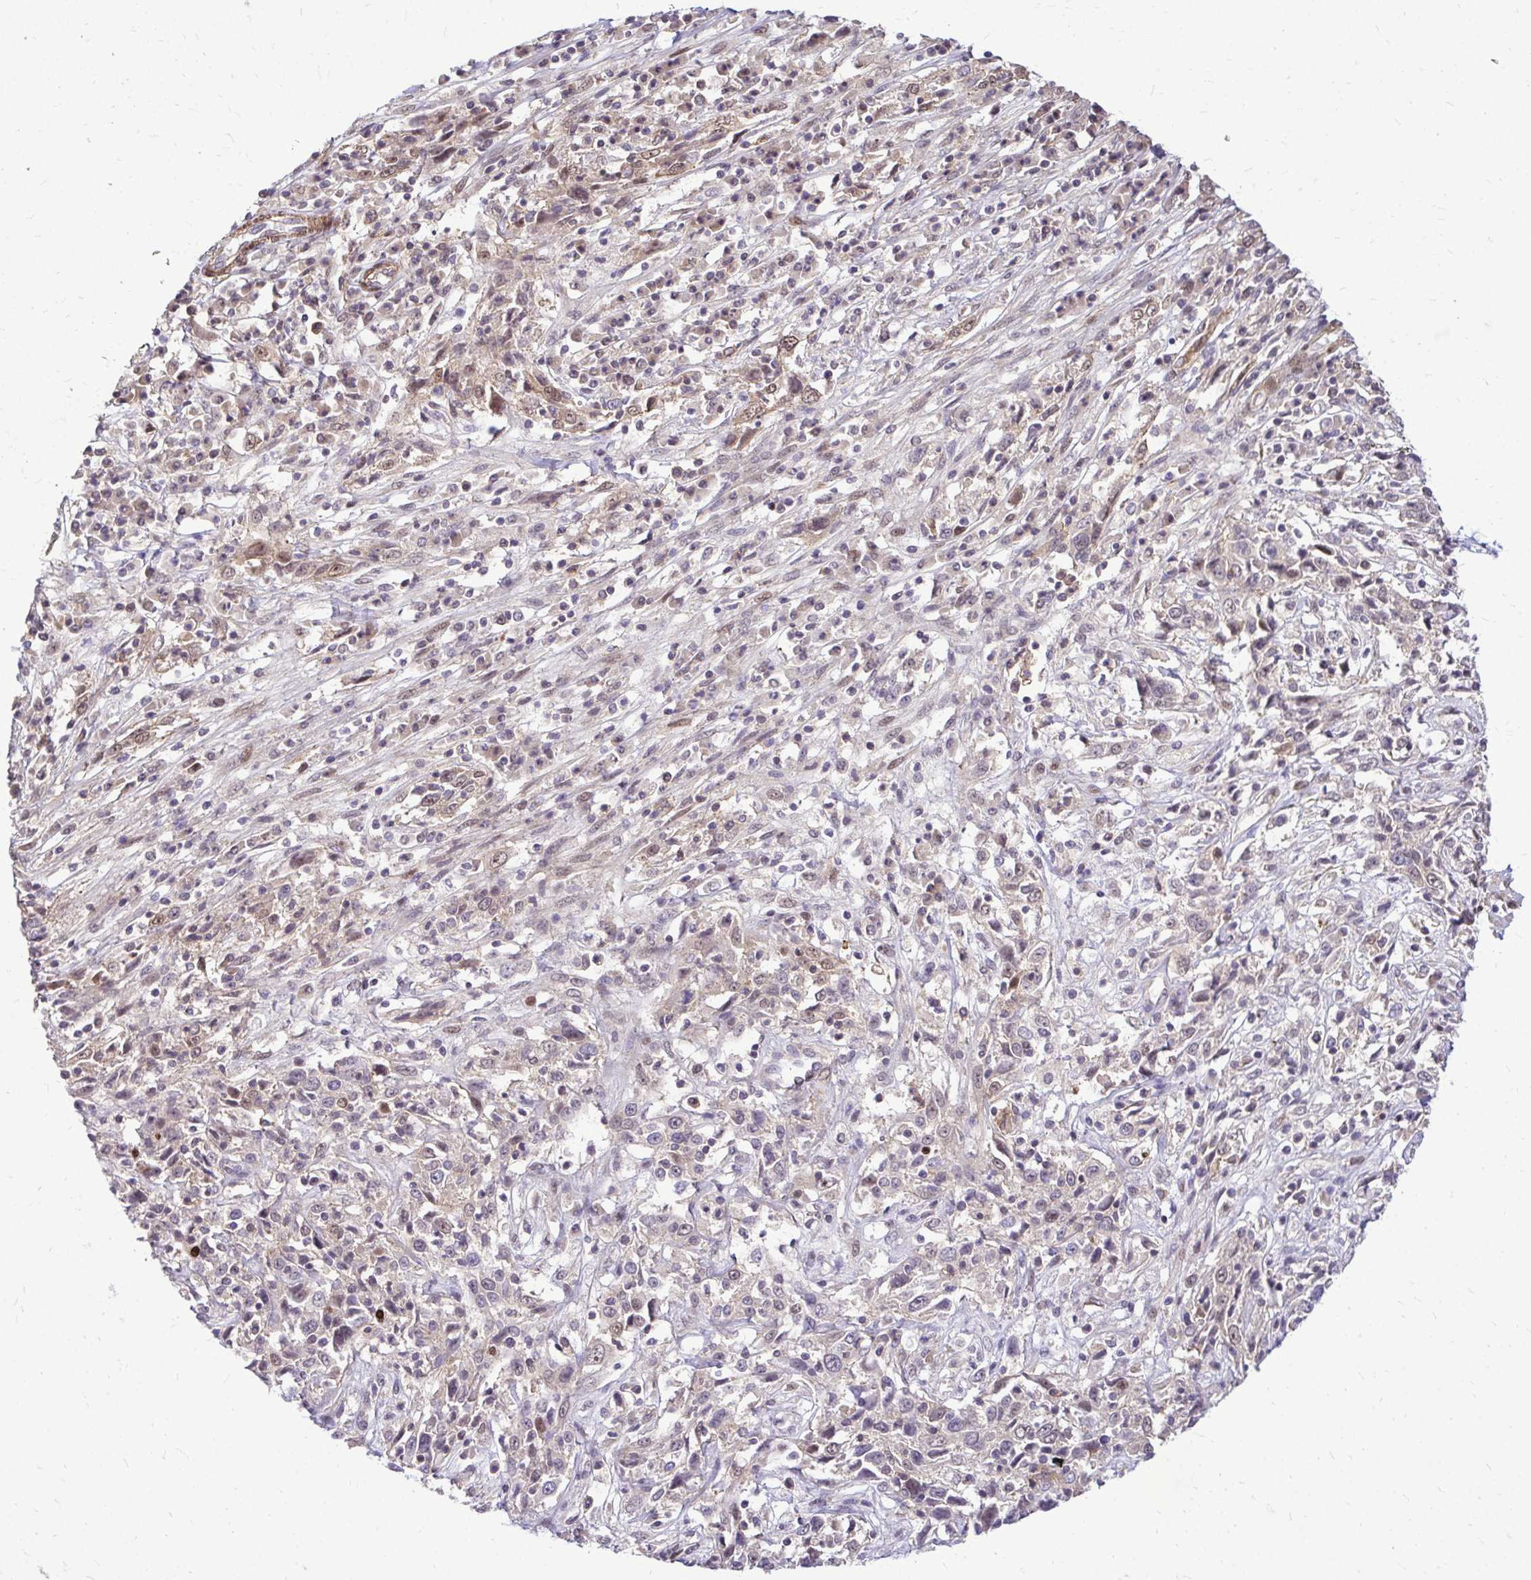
{"staining": {"intensity": "weak", "quantity": ">75%", "location": "nuclear"}, "tissue": "cervical cancer", "cell_type": "Tumor cells", "image_type": "cancer", "snomed": [{"axis": "morphology", "description": "Adenocarcinoma, NOS"}, {"axis": "topography", "description": "Cervix"}], "caption": "Weak nuclear protein expression is appreciated in about >75% of tumor cells in cervical cancer (adenocarcinoma).", "gene": "TRIP6", "patient": {"sex": "female", "age": 40}}